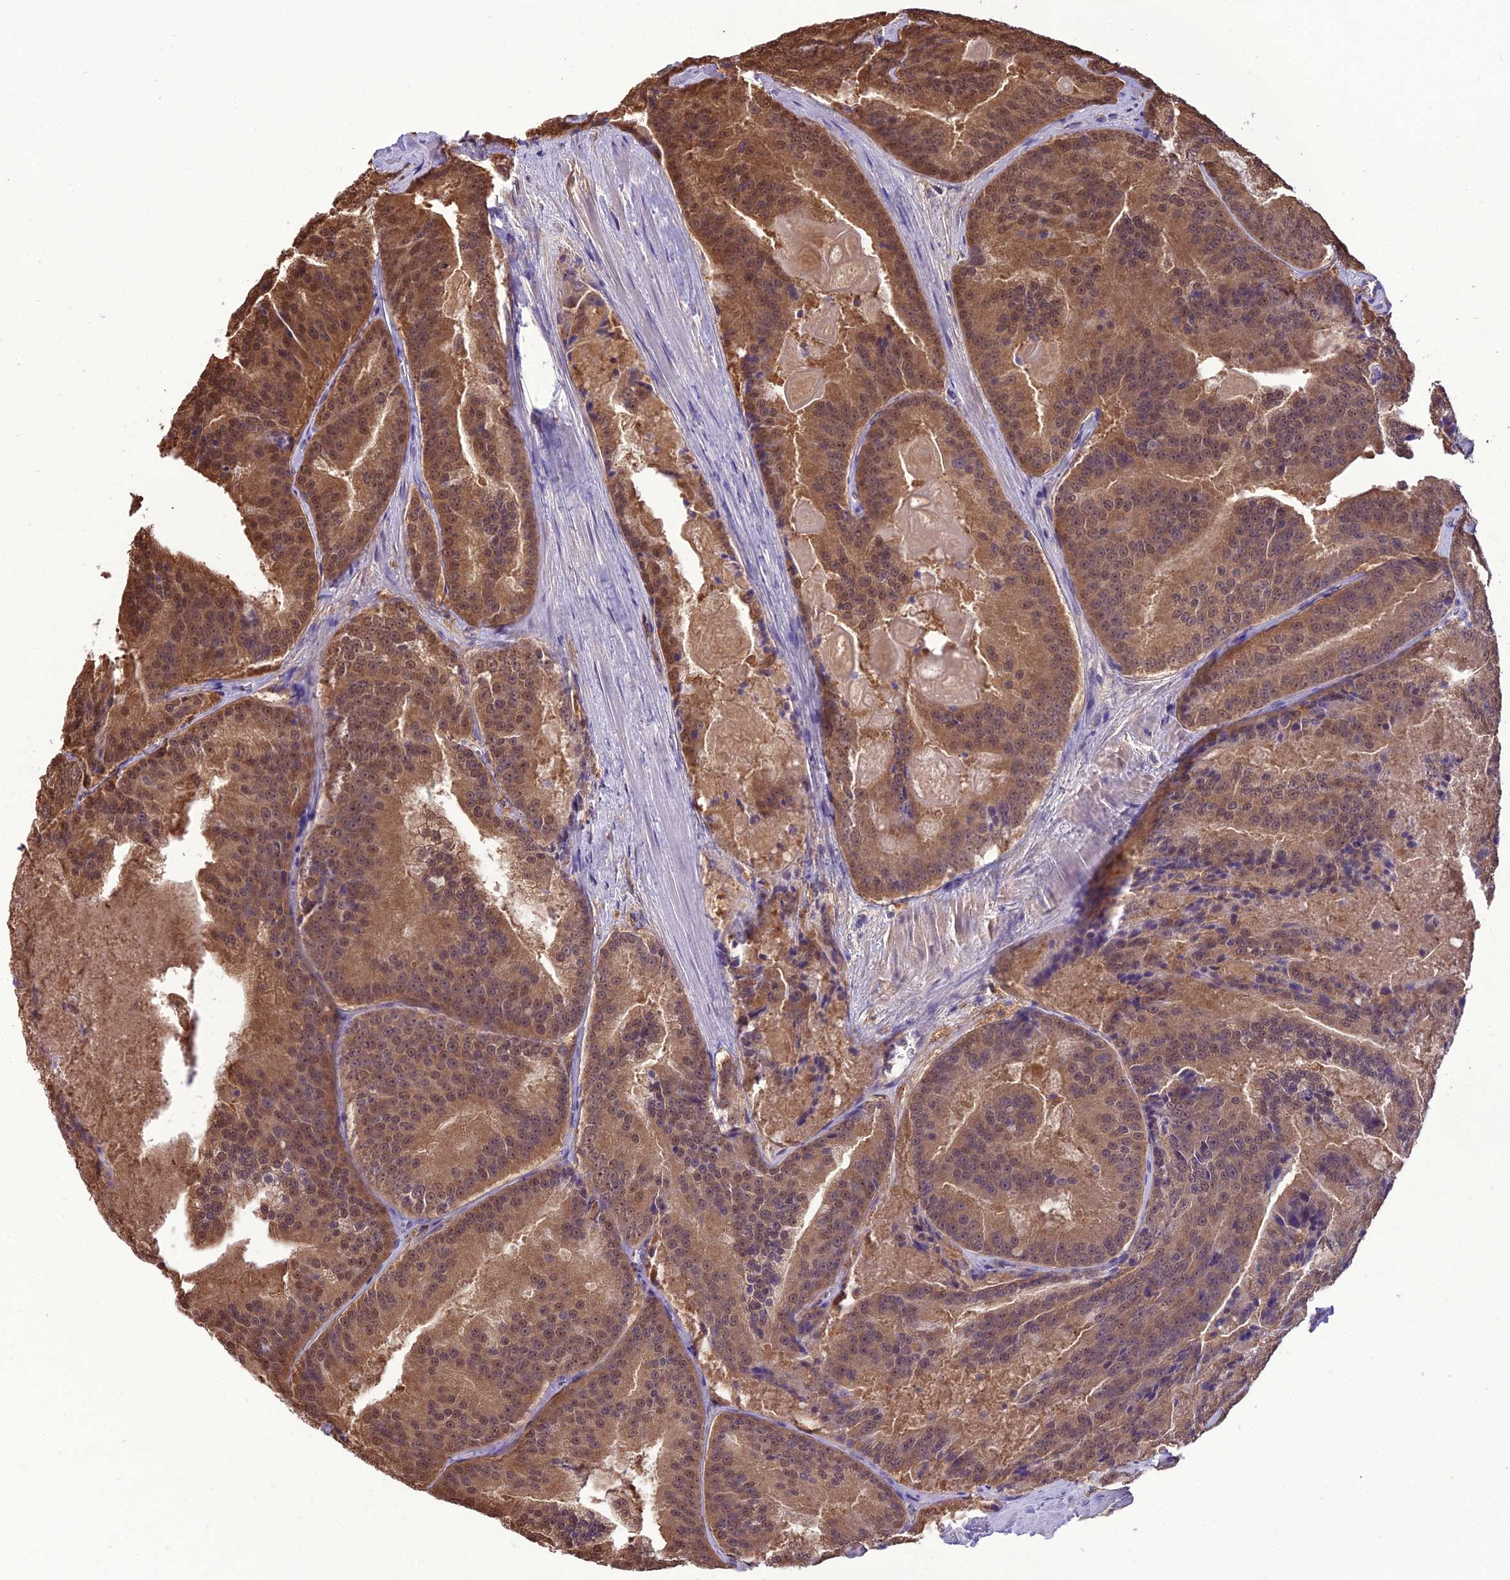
{"staining": {"intensity": "moderate", "quantity": ">75%", "location": "cytoplasmic/membranous,nuclear"}, "tissue": "prostate cancer", "cell_type": "Tumor cells", "image_type": "cancer", "snomed": [{"axis": "morphology", "description": "Adenocarcinoma, High grade"}, {"axis": "topography", "description": "Prostate"}], "caption": "Prostate adenocarcinoma (high-grade) stained with a brown dye displays moderate cytoplasmic/membranous and nuclear positive positivity in approximately >75% of tumor cells.", "gene": "BORCS6", "patient": {"sex": "male", "age": 61}}